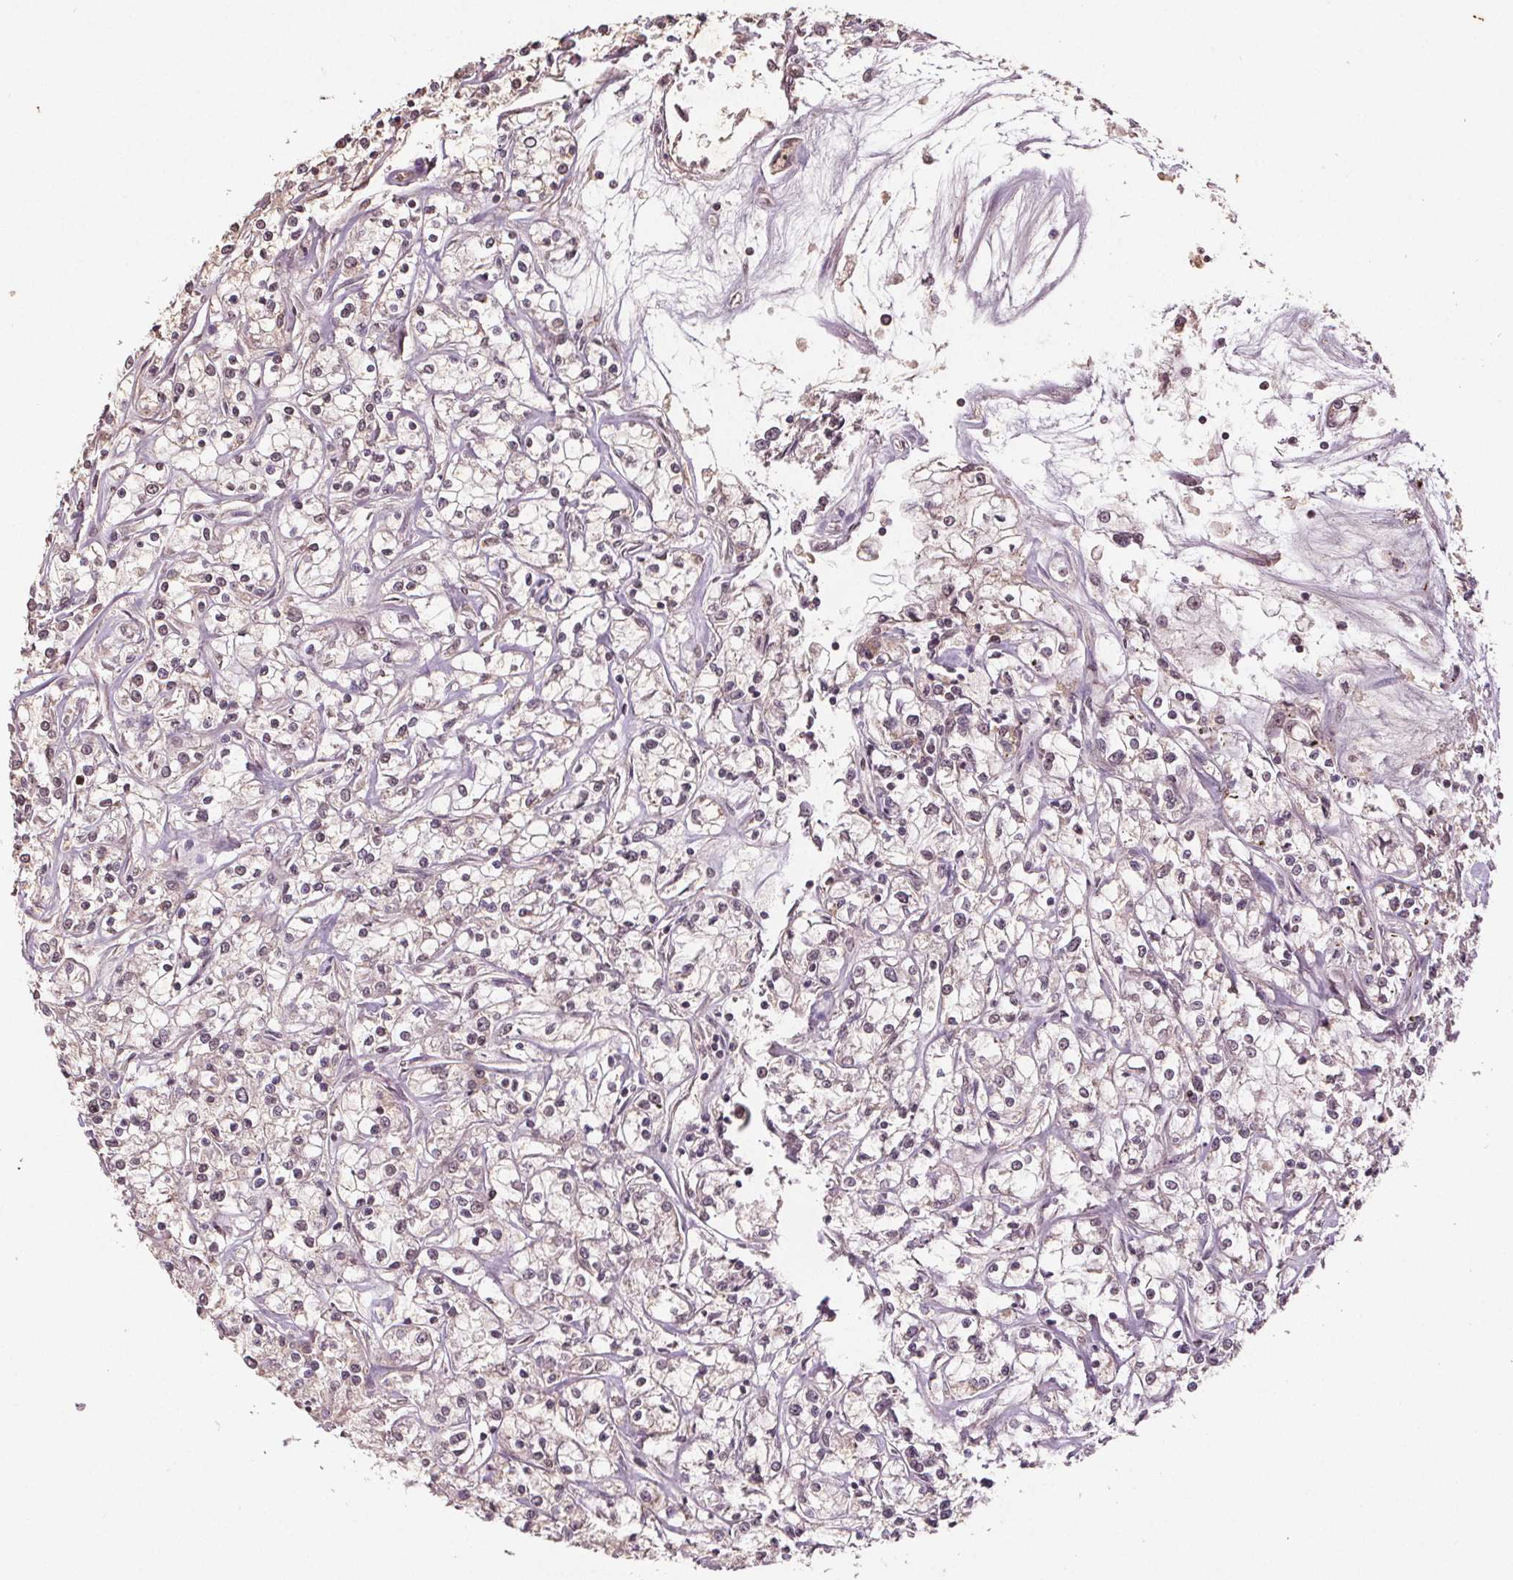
{"staining": {"intensity": "weak", "quantity": "<25%", "location": "cytoplasmic/membranous,nuclear"}, "tissue": "renal cancer", "cell_type": "Tumor cells", "image_type": "cancer", "snomed": [{"axis": "morphology", "description": "Adenocarcinoma, NOS"}, {"axis": "topography", "description": "Kidney"}], "caption": "DAB (3,3'-diaminobenzidine) immunohistochemical staining of renal cancer displays no significant positivity in tumor cells. Nuclei are stained in blue.", "gene": "DNMT3B", "patient": {"sex": "female", "age": 59}}